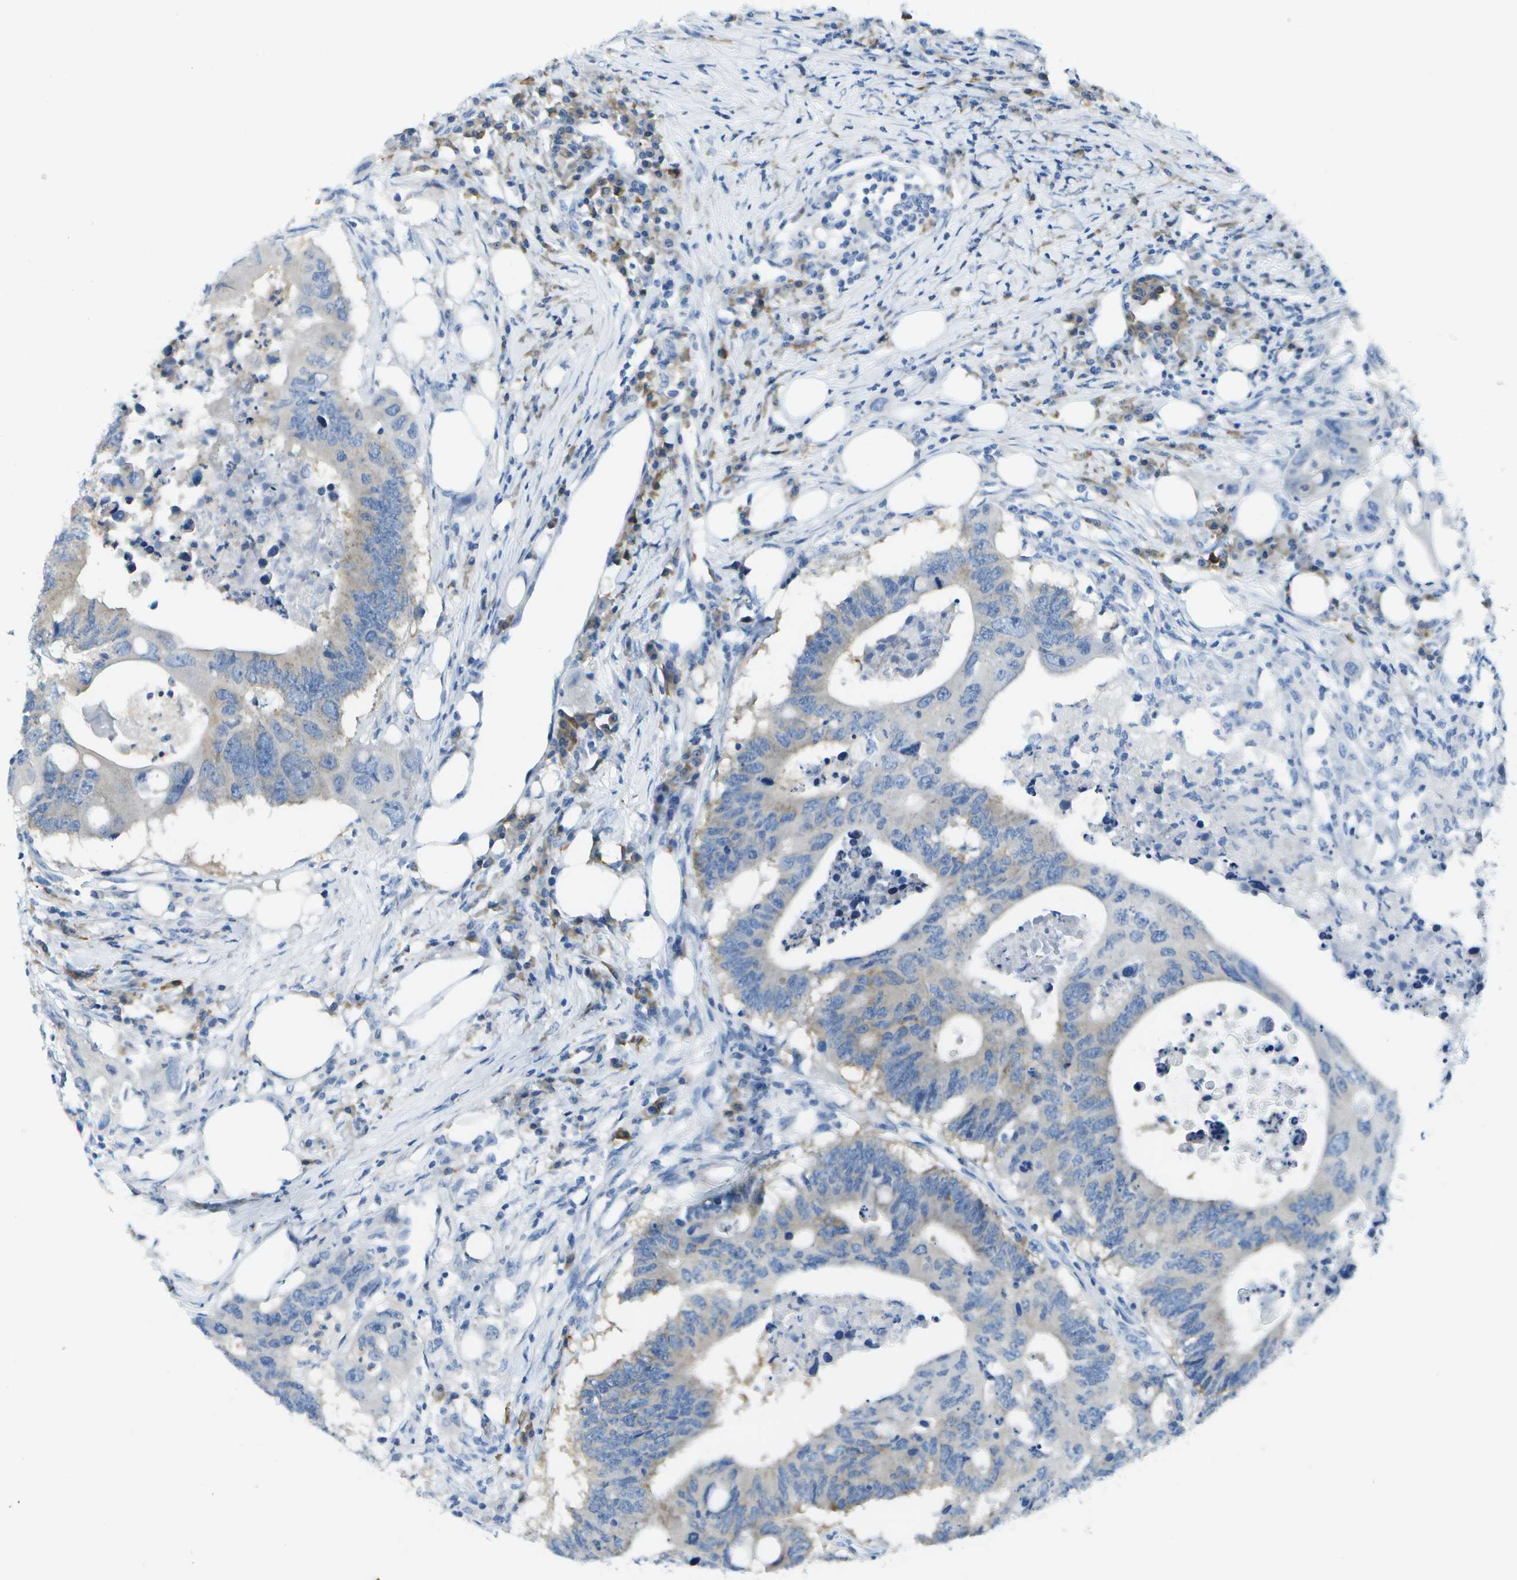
{"staining": {"intensity": "weak", "quantity": "<25%", "location": "cytoplasmic/membranous"}, "tissue": "colorectal cancer", "cell_type": "Tumor cells", "image_type": "cancer", "snomed": [{"axis": "morphology", "description": "Adenocarcinoma, NOS"}, {"axis": "topography", "description": "Colon"}], "caption": "Tumor cells are negative for protein expression in human colorectal adenocarcinoma.", "gene": "WNK2", "patient": {"sex": "male", "age": 71}}